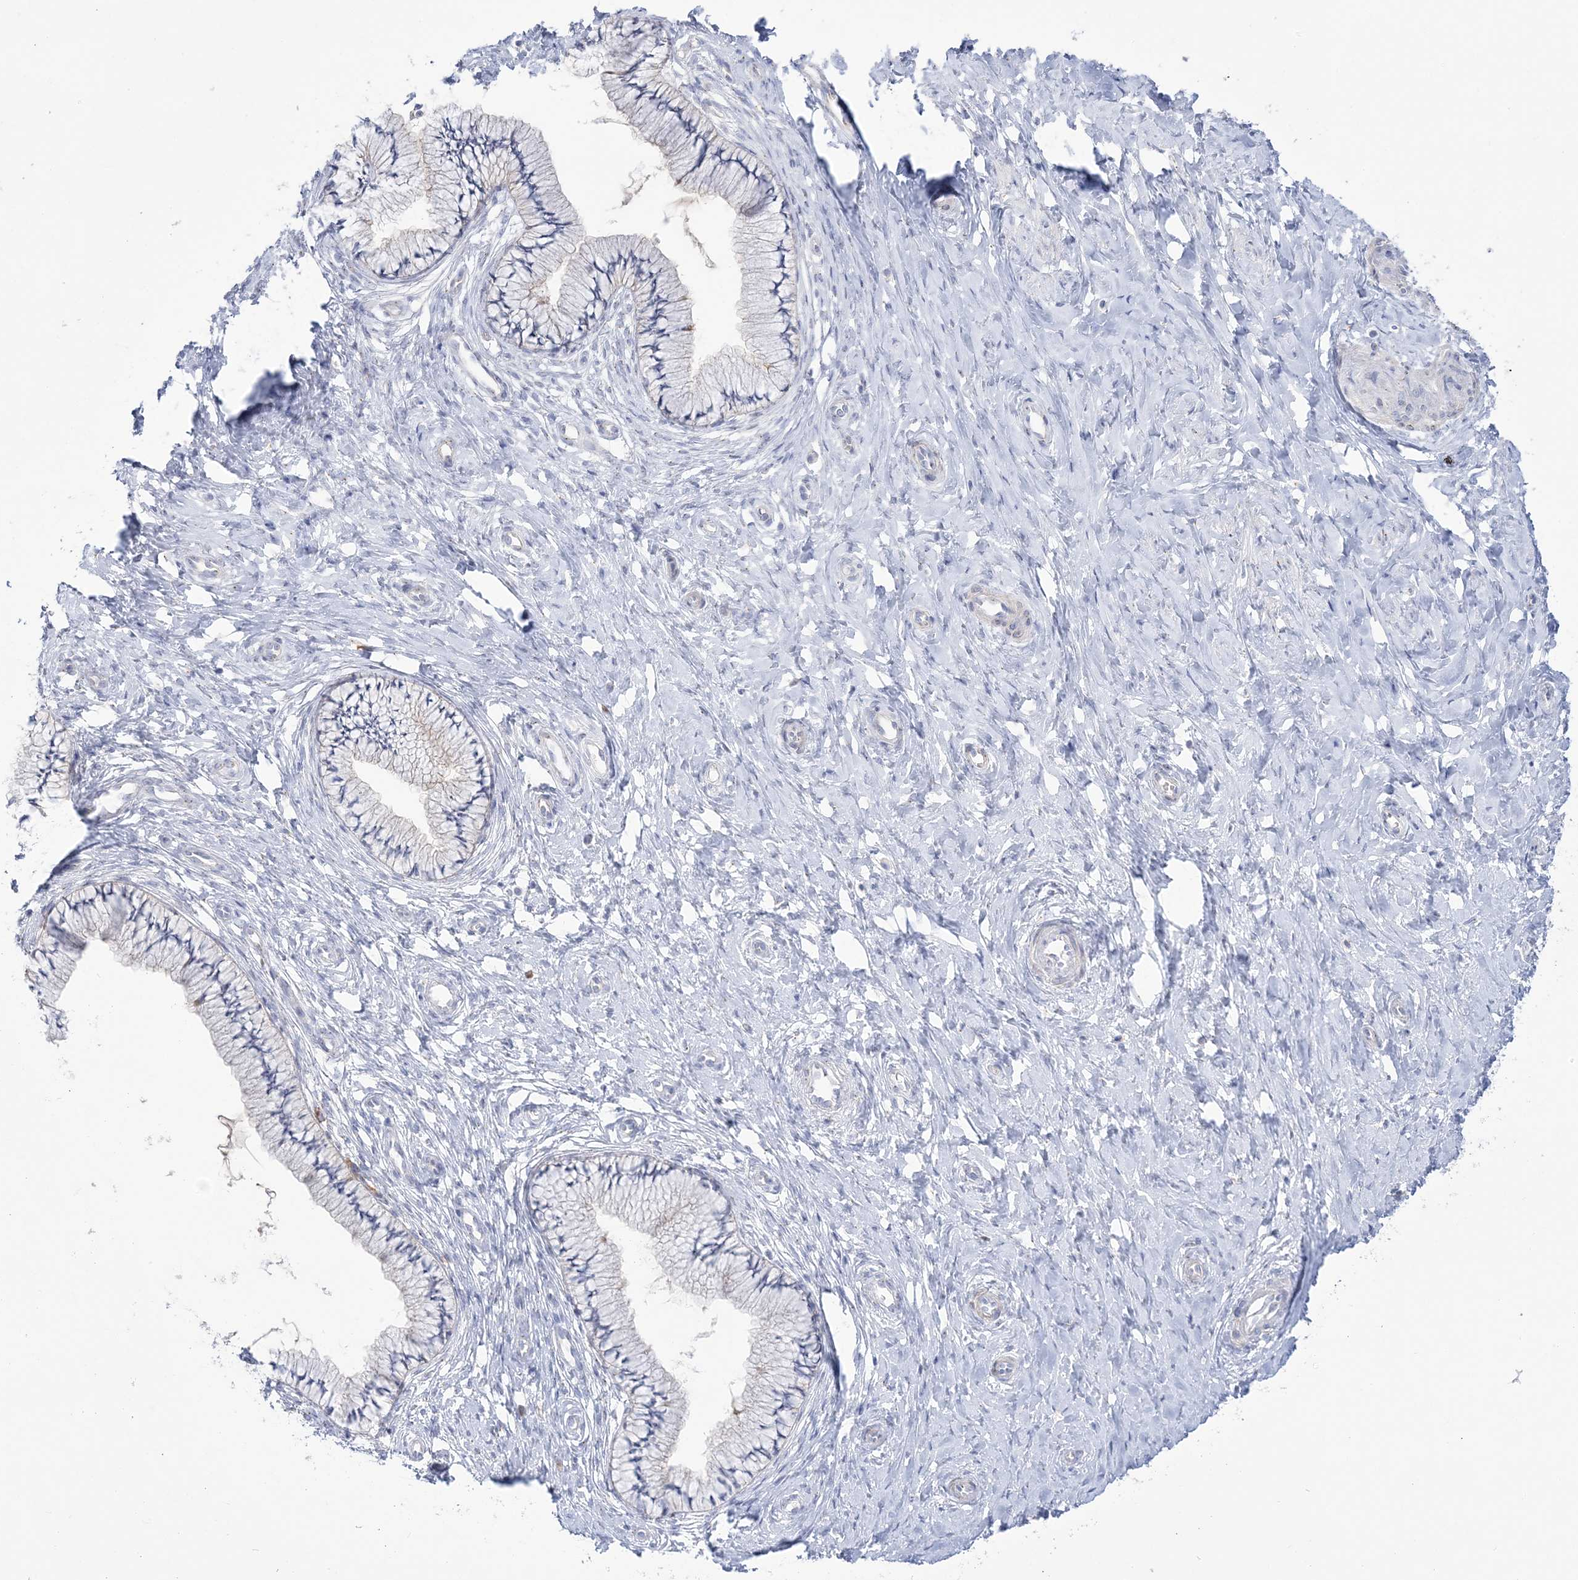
{"staining": {"intensity": "negative", "quantity": "none", "location": "none"}, "tissue": "cervix", "cell_type": "Glandular cells", "image_type": "normal", "snomed": [{"axis": "morphology", "description": "Normal tissue, NOS"}, {"axis": "topography", "description": "Cervix"}], "caption": "High power microscopy micrograph of an IHC micrograph of normal cervix, revealing no significant staining in glandular cells. The staining is performed using DAB brown chromogen with nuclei counter-stained in using hematoxylin.", "gene": "SEMA3D", "patient": {"sex": "female", "age": 36}}